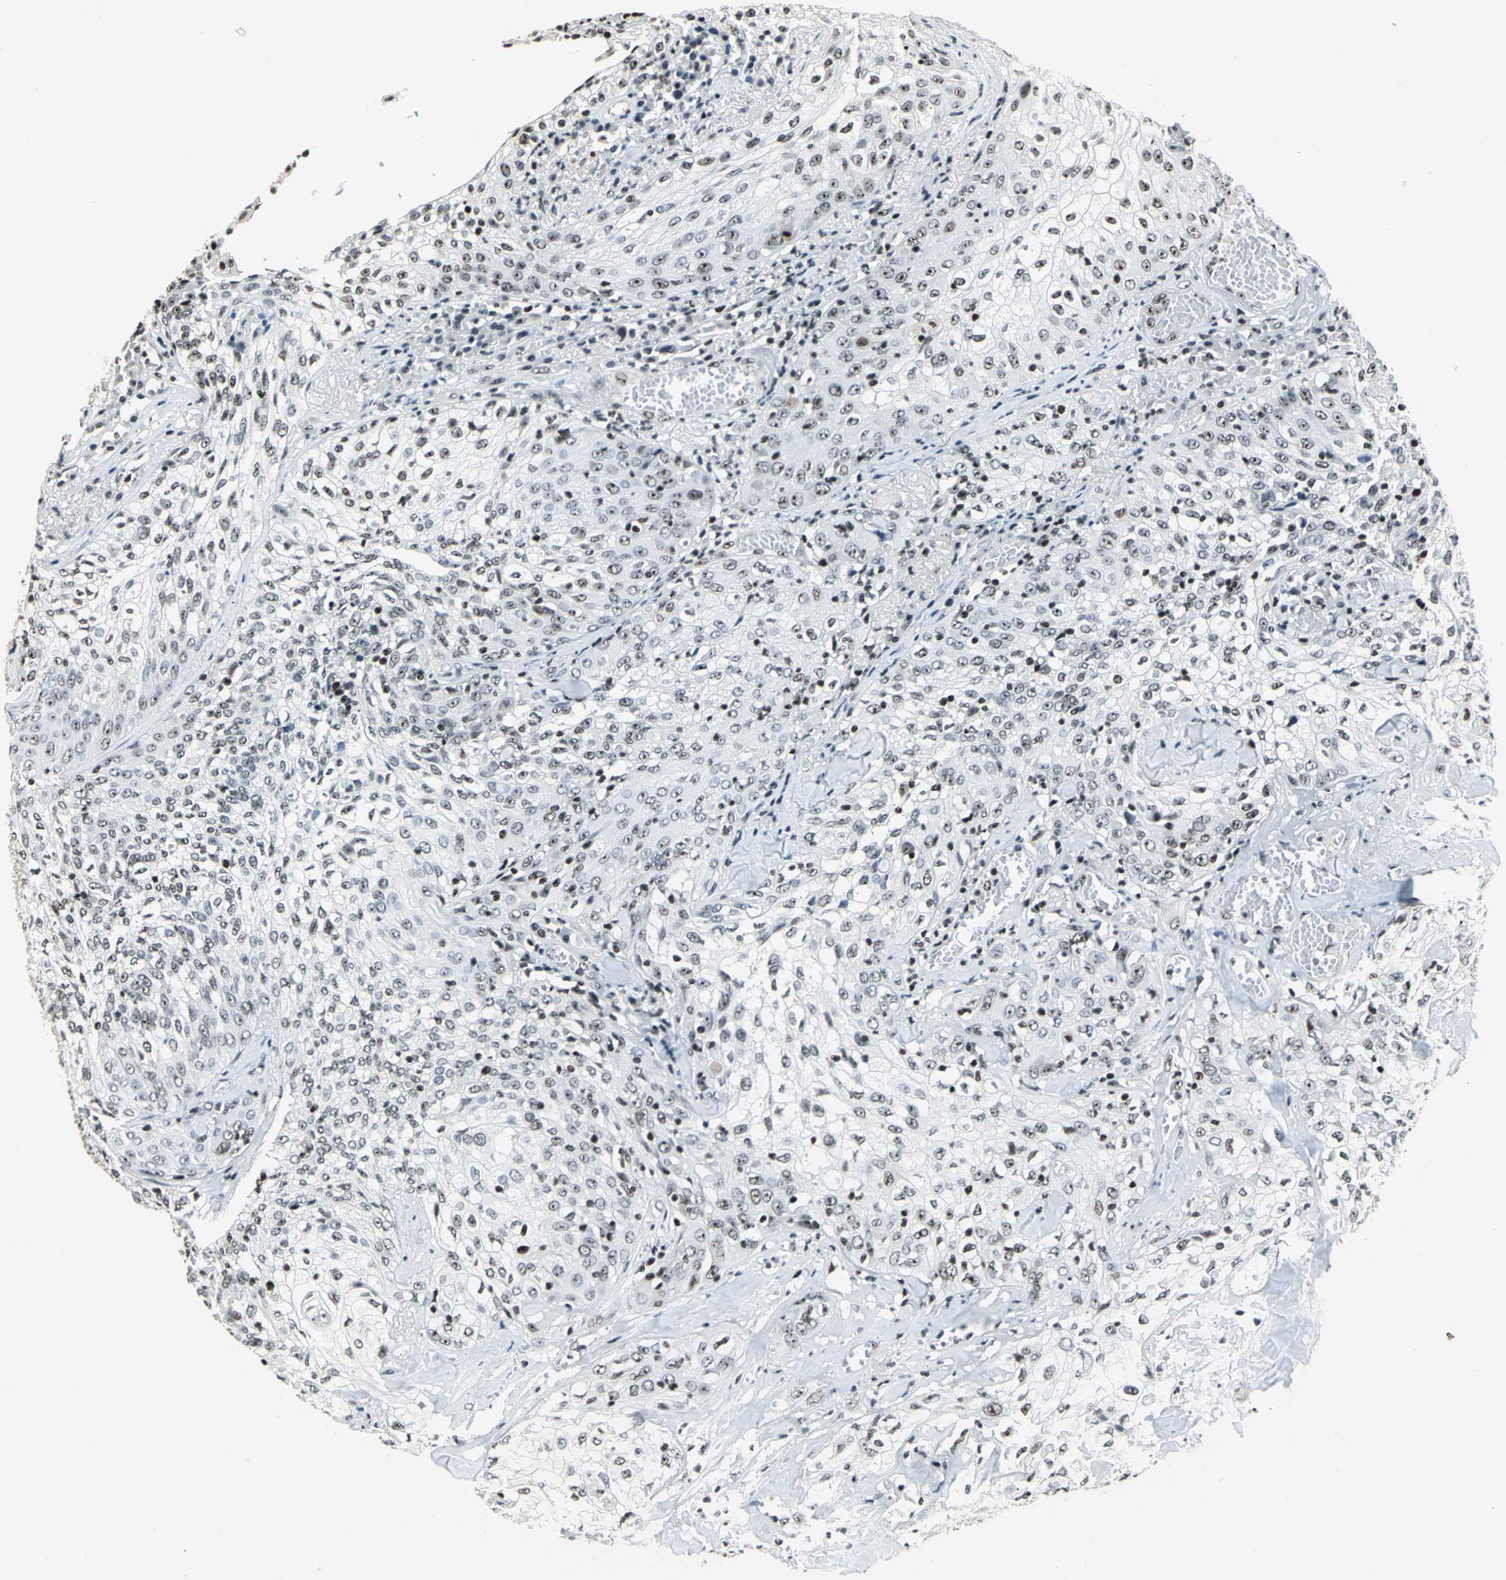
{"staining": {"intensity": "weak", "quantity": "<25%", "location": "nuclear"}, "tissue": "skin cancer", "cell_type": "Tumor cells", "image_type": "cancer", "snomed": [{"axis": "morphology", "description": "Squamous cell carcinoma, NOS"}, {"axis": "topography", "description": "Skin"}], "caption": "Immunohistochemistry histopathology image of neoplastic tissue: human skin squamous cell carcinoma stained with DAB demonstrates no significant protein positivity in tumor cells.", "gene": "UBTF", "patient": {"sex": "male", "age": 65}}